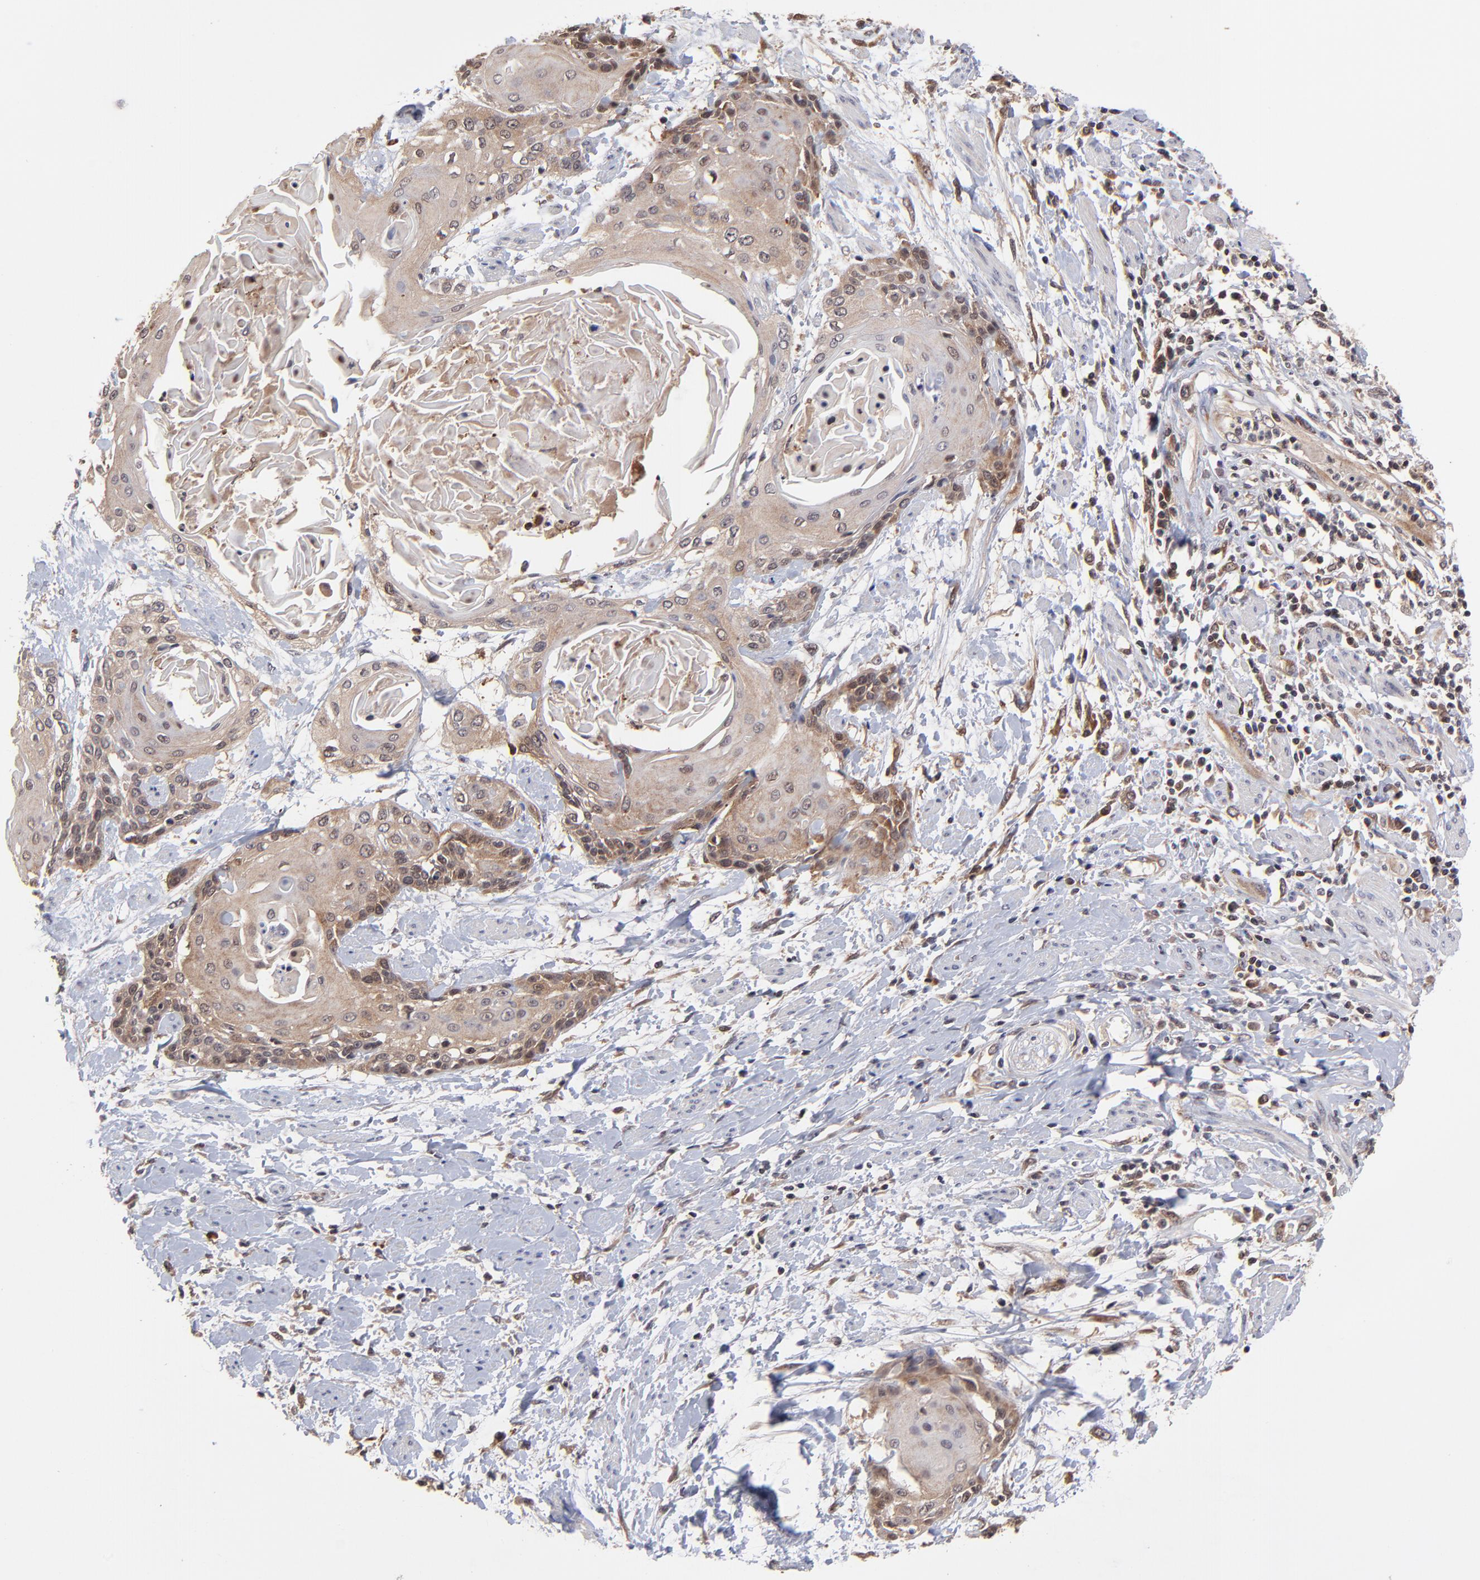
{"staining": {"intensity": "moderate", "quantity": "25%-75%", "location": "cytoplasmic/membranous"}, "tissue": "cervical cancer", "cell_type": "Tumor cells", "image_type": "cancer", "snomed": [{"axis": "morphology", "description": "Squamous cell carcinoma, NOS"}, {"axis": "topography", "description": "Cervix"}], "caption": "This micrograph shows immunohistochemistry staining of human cervical squamous cell carcinoma, with medium moderate cytoplasmic/membranous positivity in approximately 25%-75% of tumor cells.", "gene": "UBE2L6", "patient": {"sex": "female", "age": 57}}